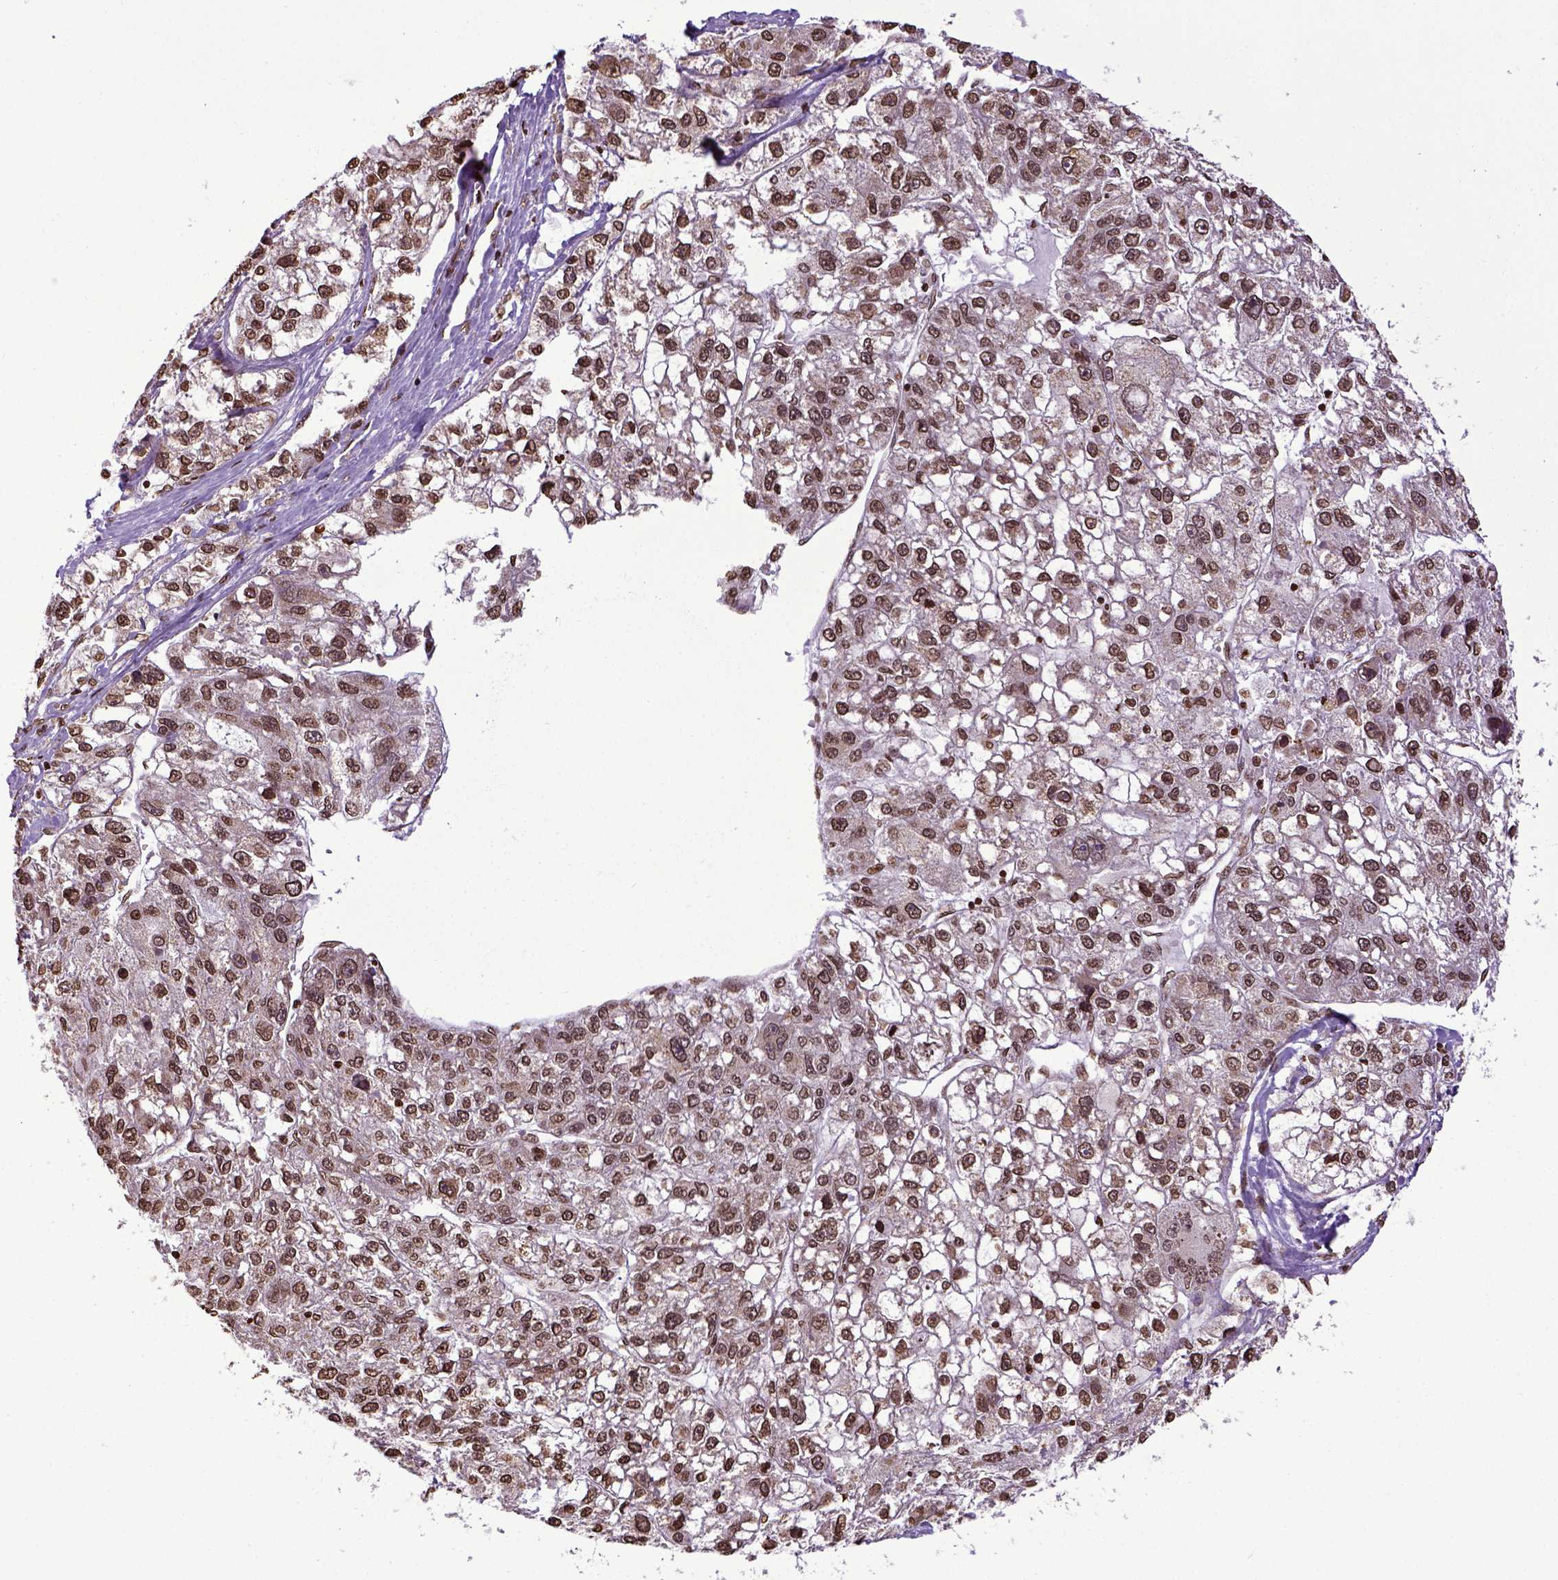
{"staining": {"intensity": "moderate", "quantity": ">75%", "location": "nuclear"}, "tissue": "liver cancer", "cell_type": "Tumor cells", "image_type": "cancer", "snomed": [{"axis": "morphology", "description": "Carcinoma, Hepatocellular, NOS"}, {"axis": "topography", "description": "Liver"}], "caption": "The histopathology image reveals a brown stain indicating the presence of a protein in the nuclear of tumor cells in liver cancer (hepatocellular carcinoma).", "gene": "ZNF75D", "patient": {"sex": "male", "age": 56}}